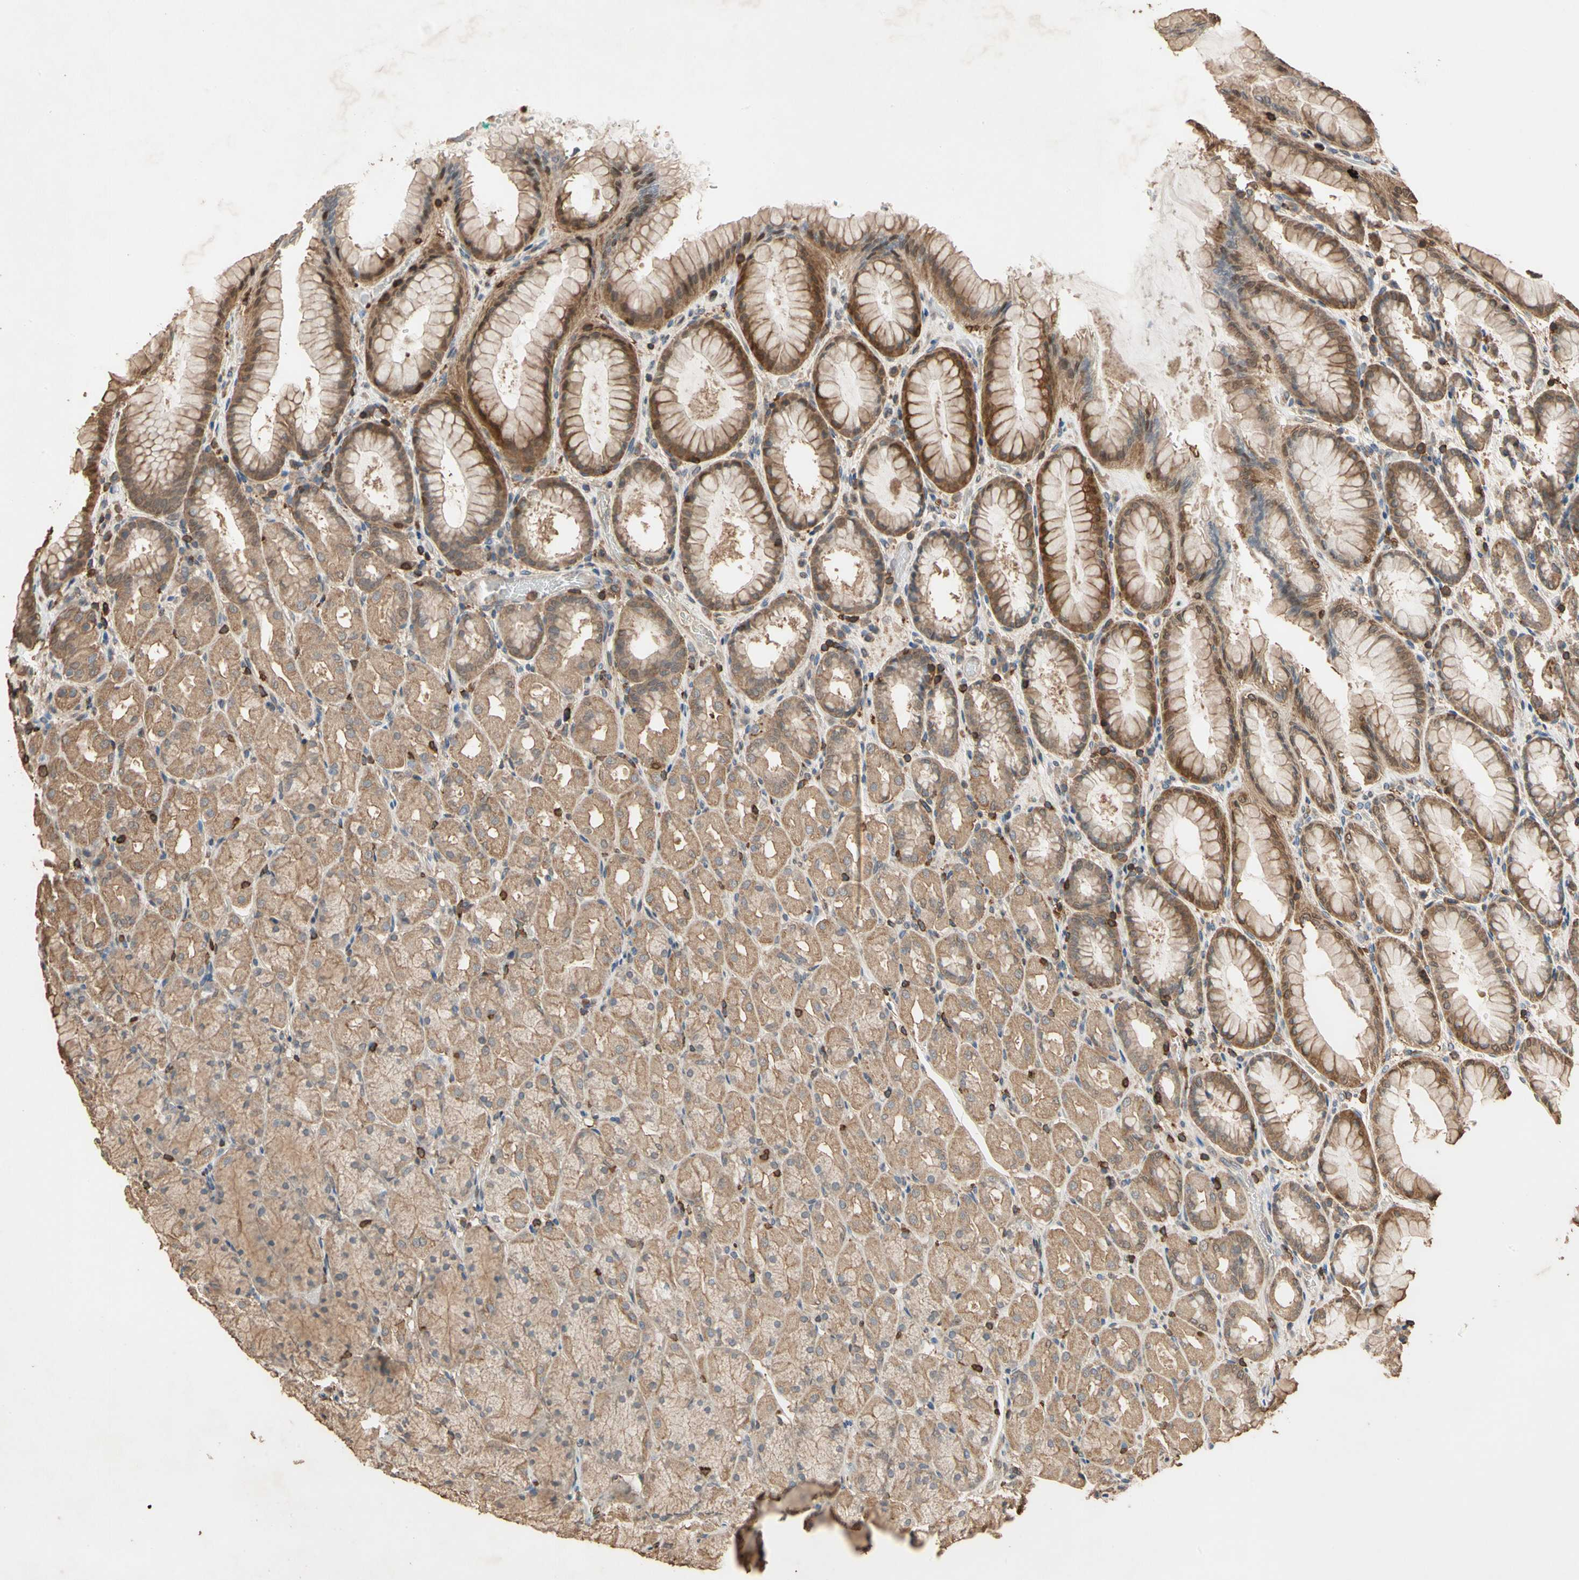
{"staining": {"intensity": "moderate", "quantity": ">75%", "location": "cytoplasmic/membranous"}, "tissue": "stomach", "cell_type": "Glandular cells", "image_type": "normal", "snomed": [{"axis": "morphology", "description": "Normal tissue, NOS"}, {"axis": "topography", "description": "Stomach, upper"}], "caption": "This photomicrograph displays immunohistochemistry staining of benign stomach, with medium moderate cytoplasmic/membranous staining in approximately >75% of glandular cells.", "gene": "MAP3K10", "patient": {"sex": "female", "age": 56}}